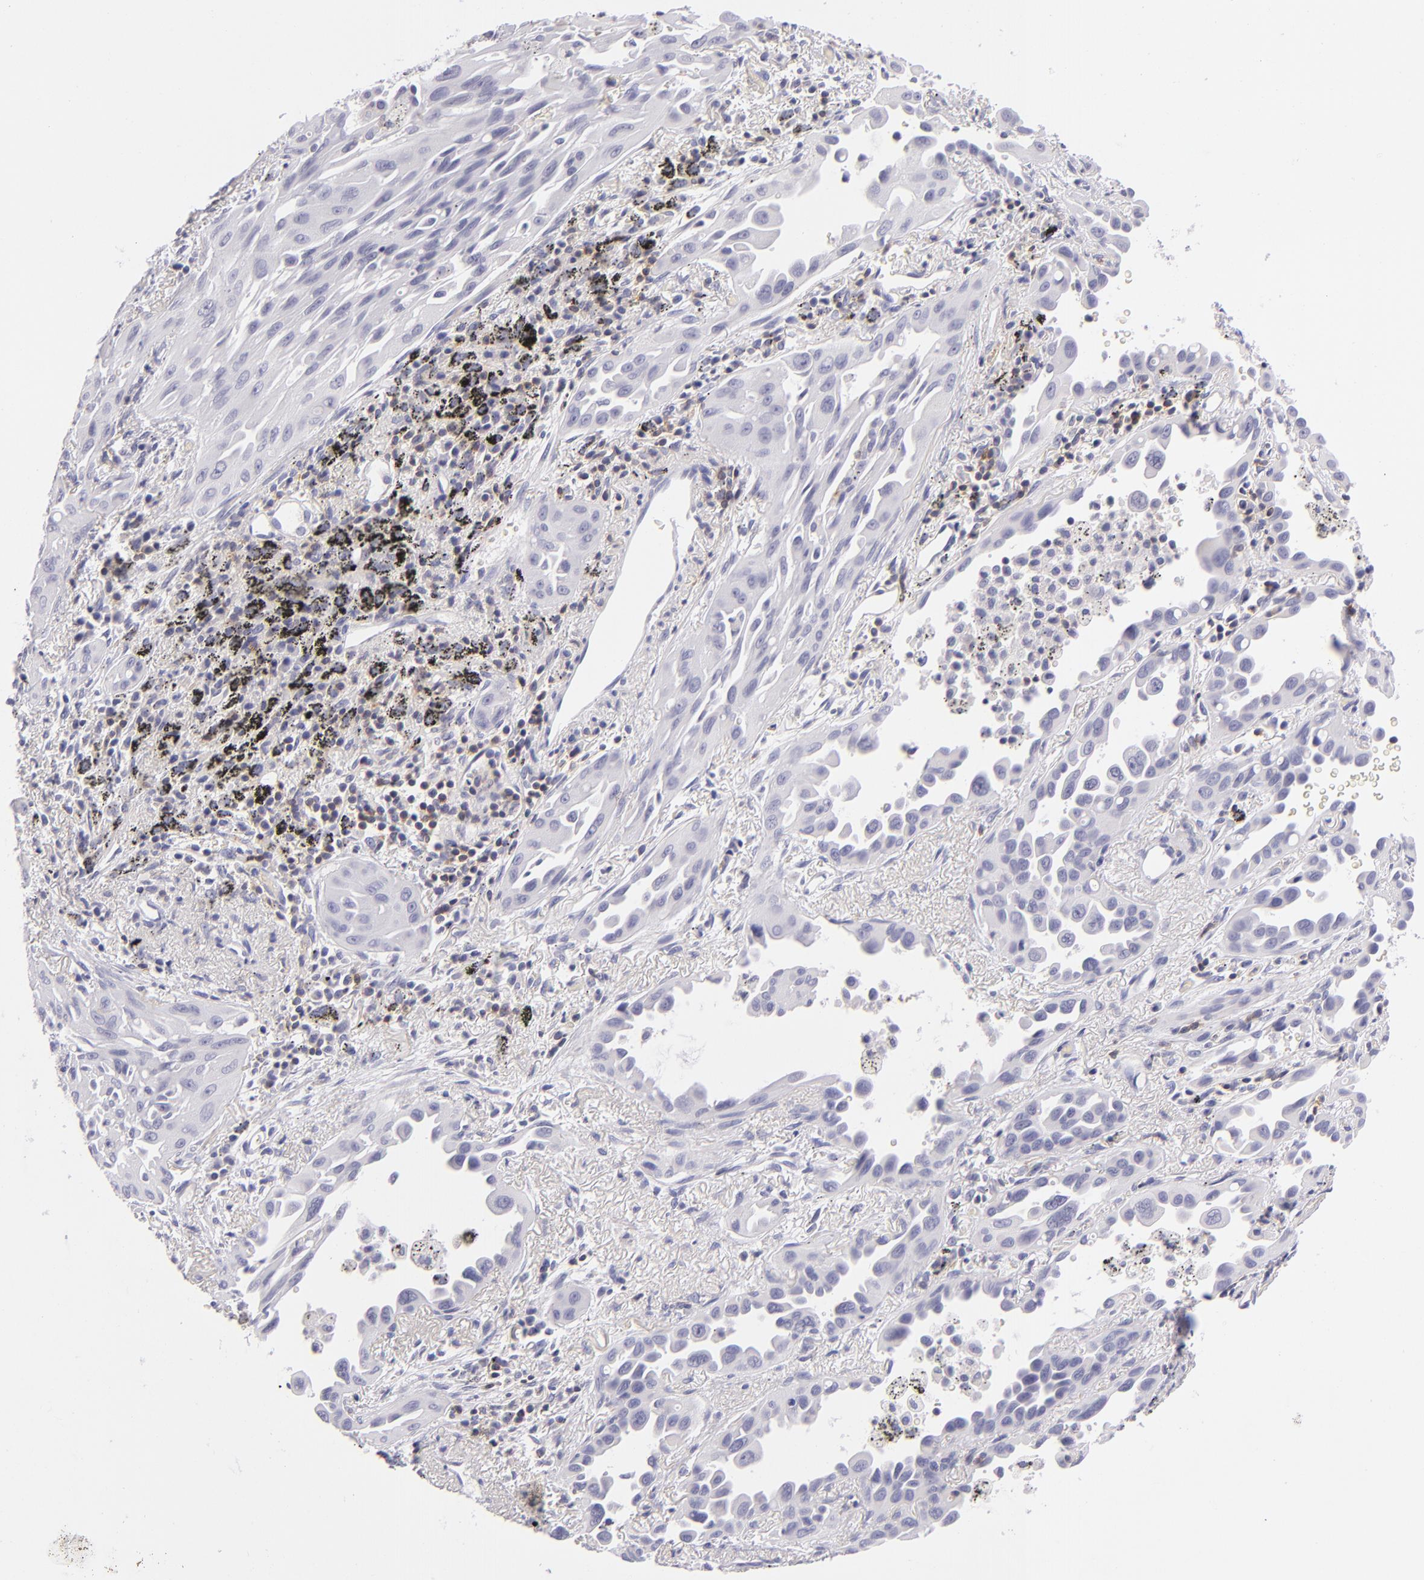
{"staining": {"intensity": "negative", "quantity": "none", "location": "none"}, "tissue": "lung cancer", "cell_type": "Tumor cells", "image_type": "cancer", "snomed": [{"axis": "morphology", "description": "Adenocarcinoma, NOS"}, {"axis": "topography", "description": "Lung"}], "caption": "This photomicrograph is of lung adenocarcinoma stained with immunohistochemistry (IHC) to label a protein in brown with the nuclei are counter-stained blue. There is no staining in tumor cells. Nuclei are stained in blue.", "gene": "CD48", "patient": {"sex": "male", "age": 68}}